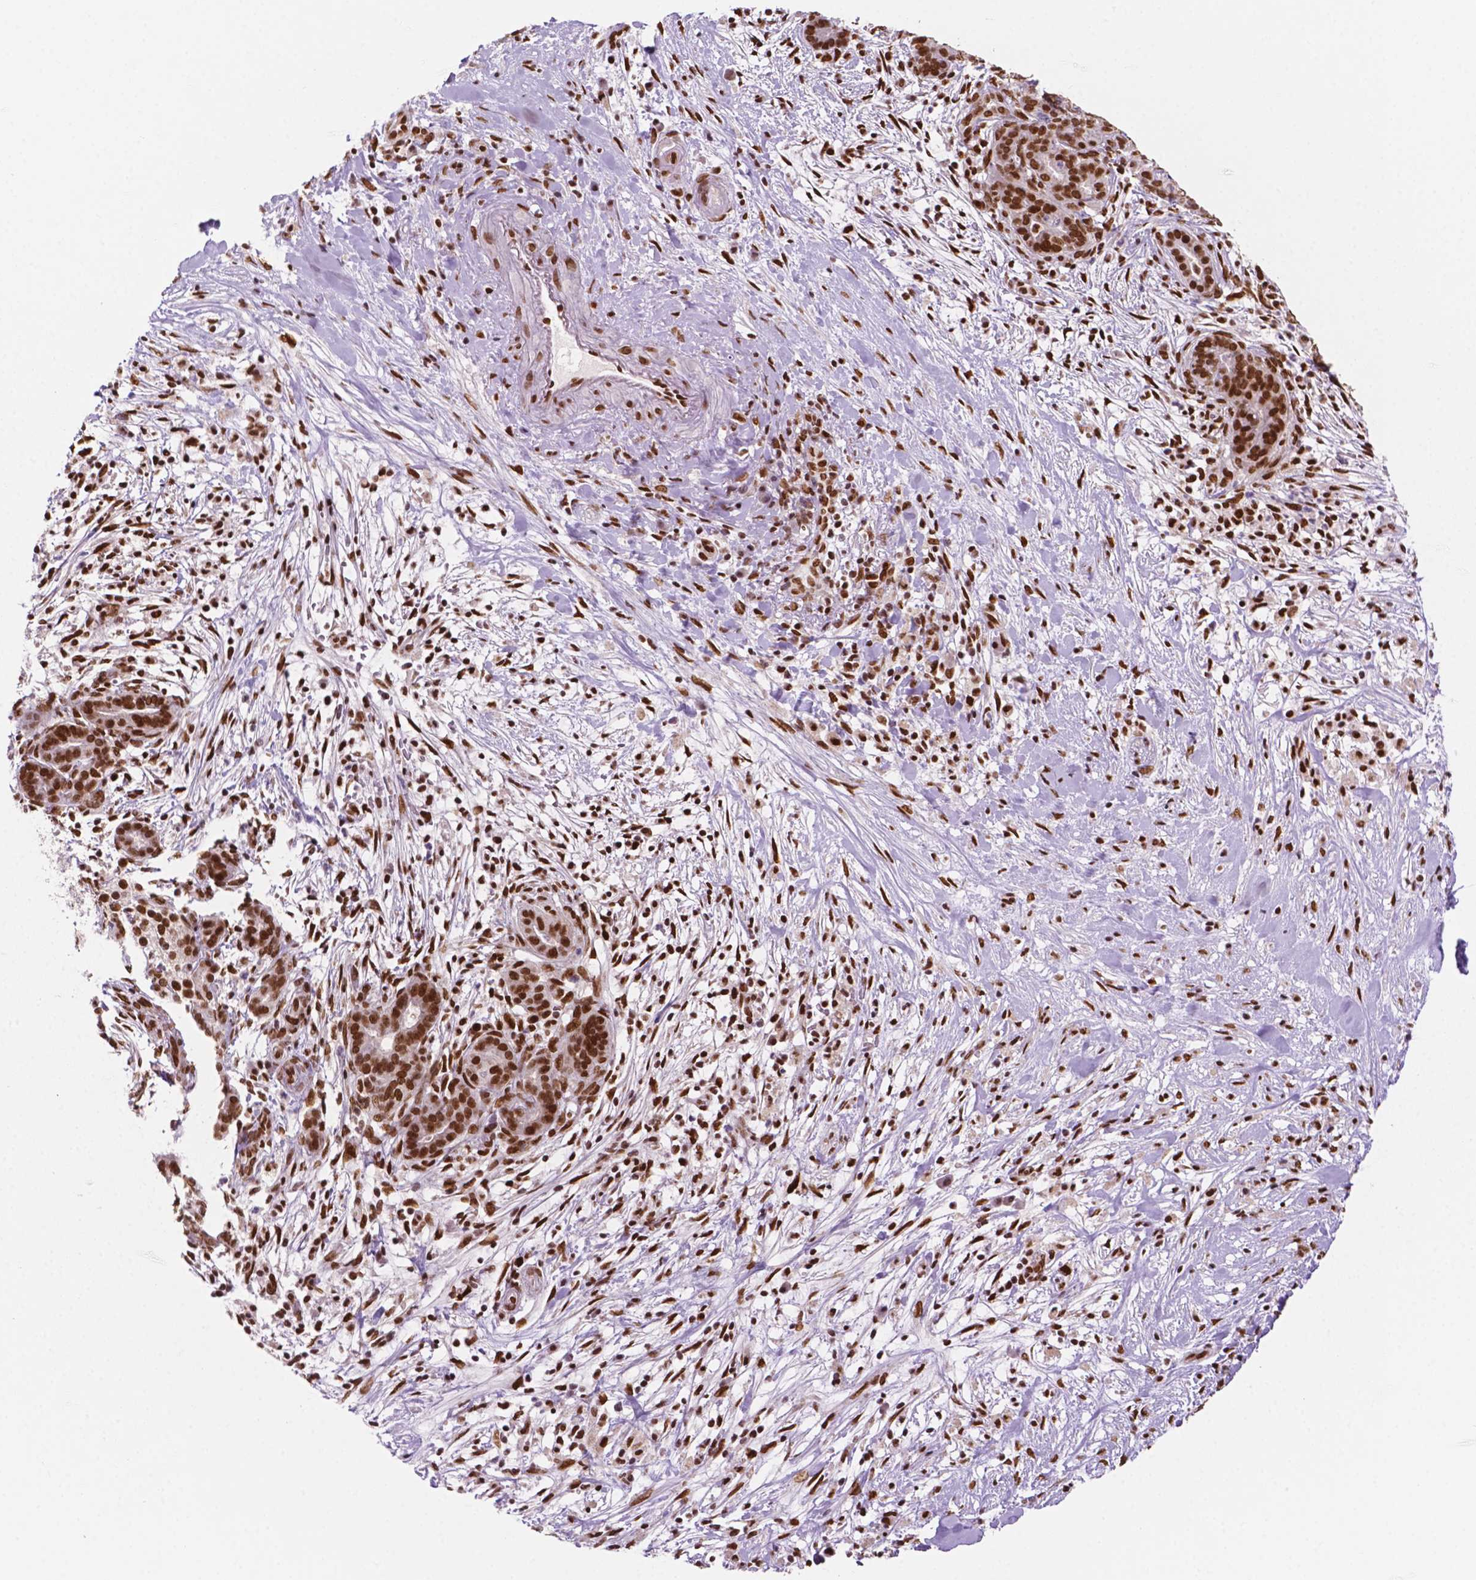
{"staining": {"intensity": "moderate", "quantity": "25%-75%", "location": "nuclear"}, "tissue": "pancreatic cancer", "cell_type": "Tumor cells", "image_type": "cancer", "snomed": [{"axis": "morphology", "description": "Adenocarcinoma, NOS"}, {"axis": "topography", "description": "Pancreas"}], "caption": "DAB immunohistochemical staining of human pancreatic adenocarcinoma exhibits moderate nuclear protein staining in about 25%-75% of tumor cells.", "gene": "MLH1", "patient": {"sex": "male", "age": 44}}